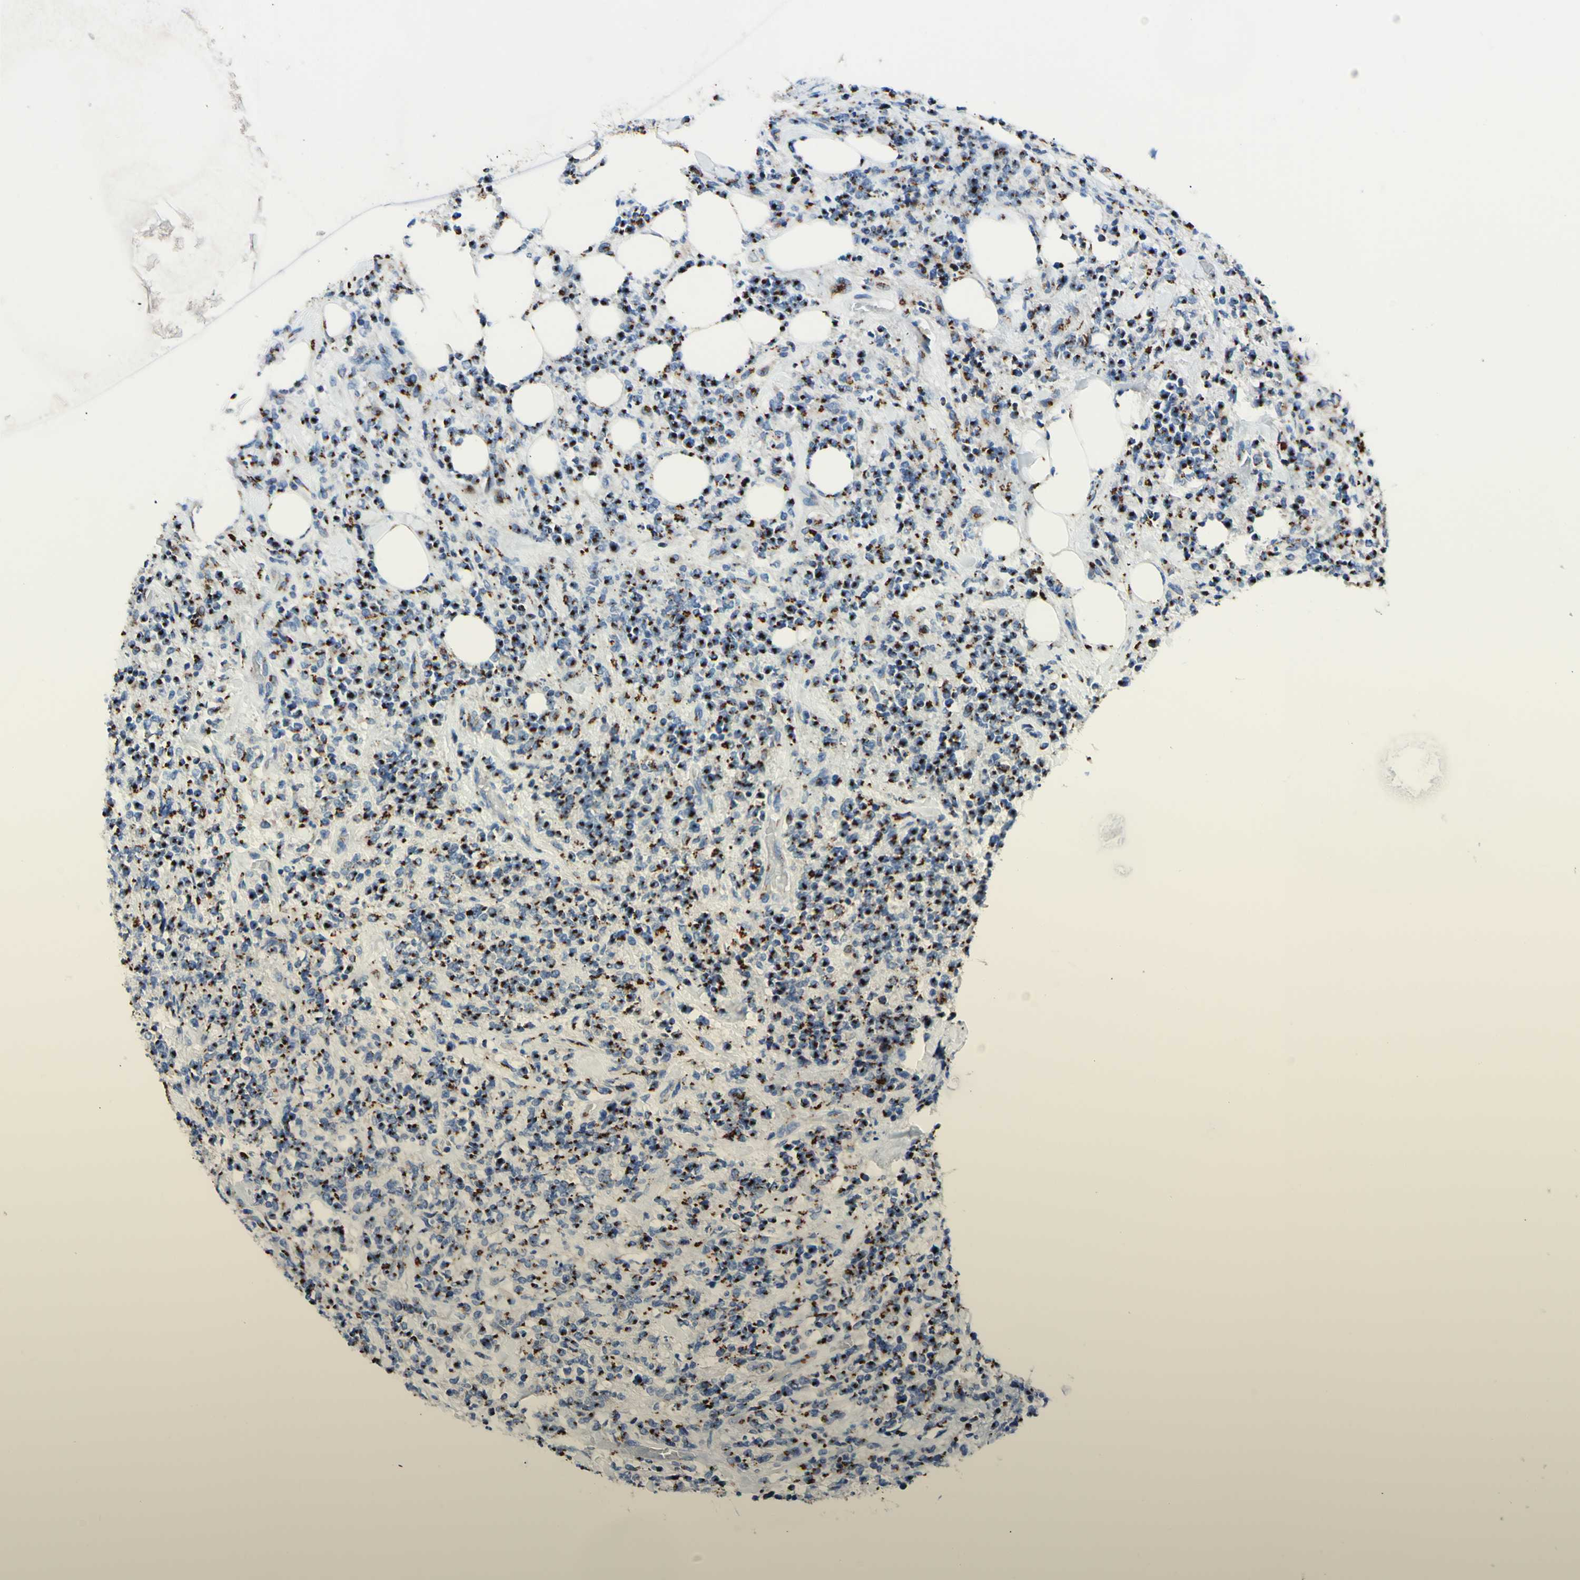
{"staining": {"intensity": "strong", "quantity": "25%-75%", "location": "cytoplasmic/membranous"}, "tissue": "lymphoma", "cell_type": "Tumor cells", "image_type": "cancer", "snomed": [{"axis": "morphology", "description": "Malignant lymphoma, non-Hodgkin's type, High grade"}, {"axis": "topography", "description": "Soft tissue"}], "caption": "Protein positivity by immunohistochemistry (IHC) exhibits strong cytoplasmic/membranous expression in approximately 25%-75% of tumor cells in high-grade malignant lymphoma, non-Hodgkin's type. The protein of interest is stained brown, and the nuclei are stained in blue (DAB (3,3'-diaminobenzidine) IHC with brightfield microscopy, high magnification).", "gene": "GALNT2", "patient": {"sex": "male", "age": 18}}